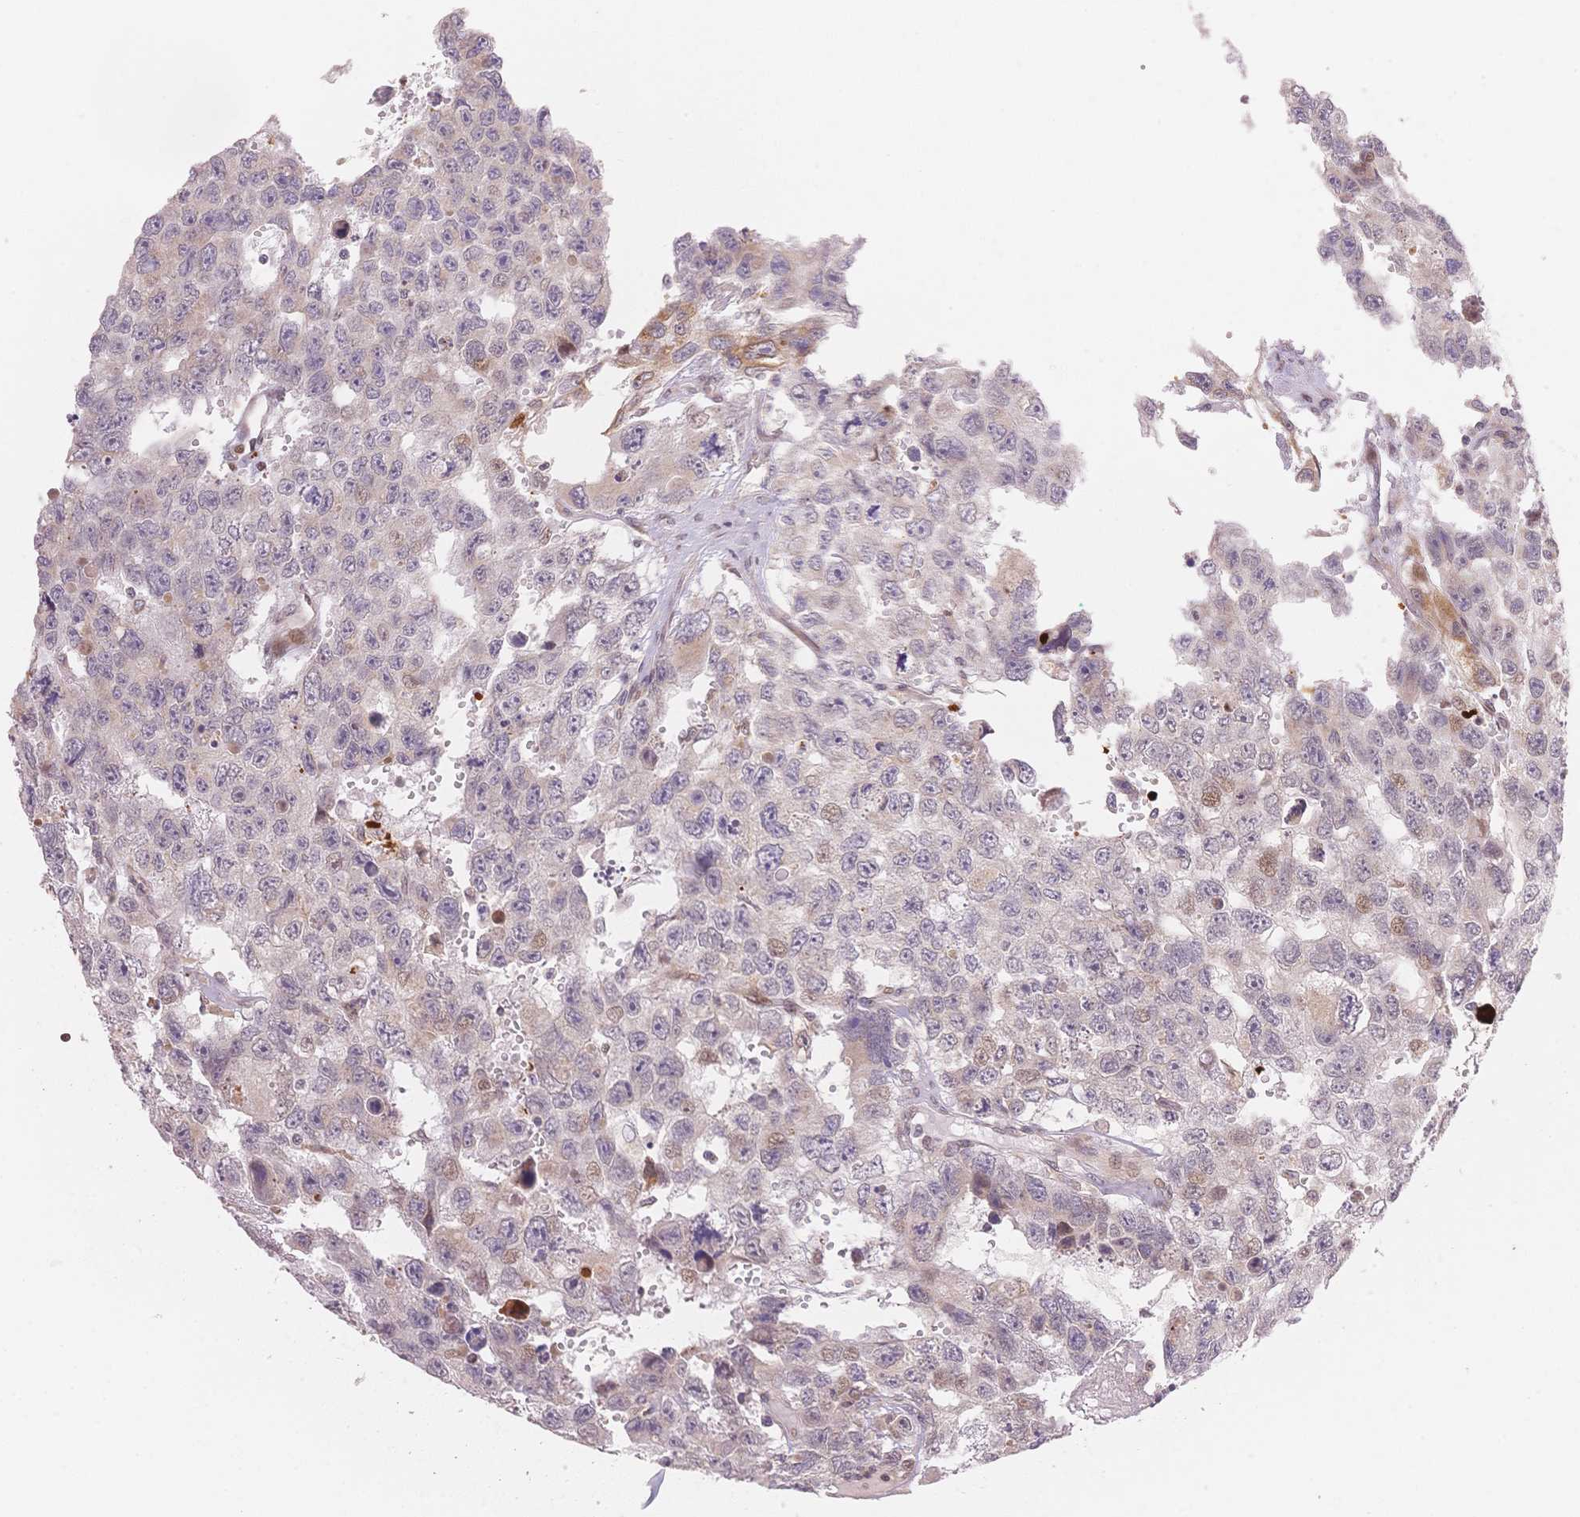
{"staining": {"intensity": "weak", "quantity": "<25%", "location": "nuclear"}, "tissue": "testis cancer", "cell_type": "Tumor cells", "image_type": "cancer", "snomed": [{"axis": "morphology", "description": "Seminoma, NOS"}, {"axis": "topography", "description": "Testis"}], "caption": "Image shows no significant protein staining in tumor cells of testis cancer (seminoma).", "gene": "STK39", "patient": {"sex": "male", "age": 26}}